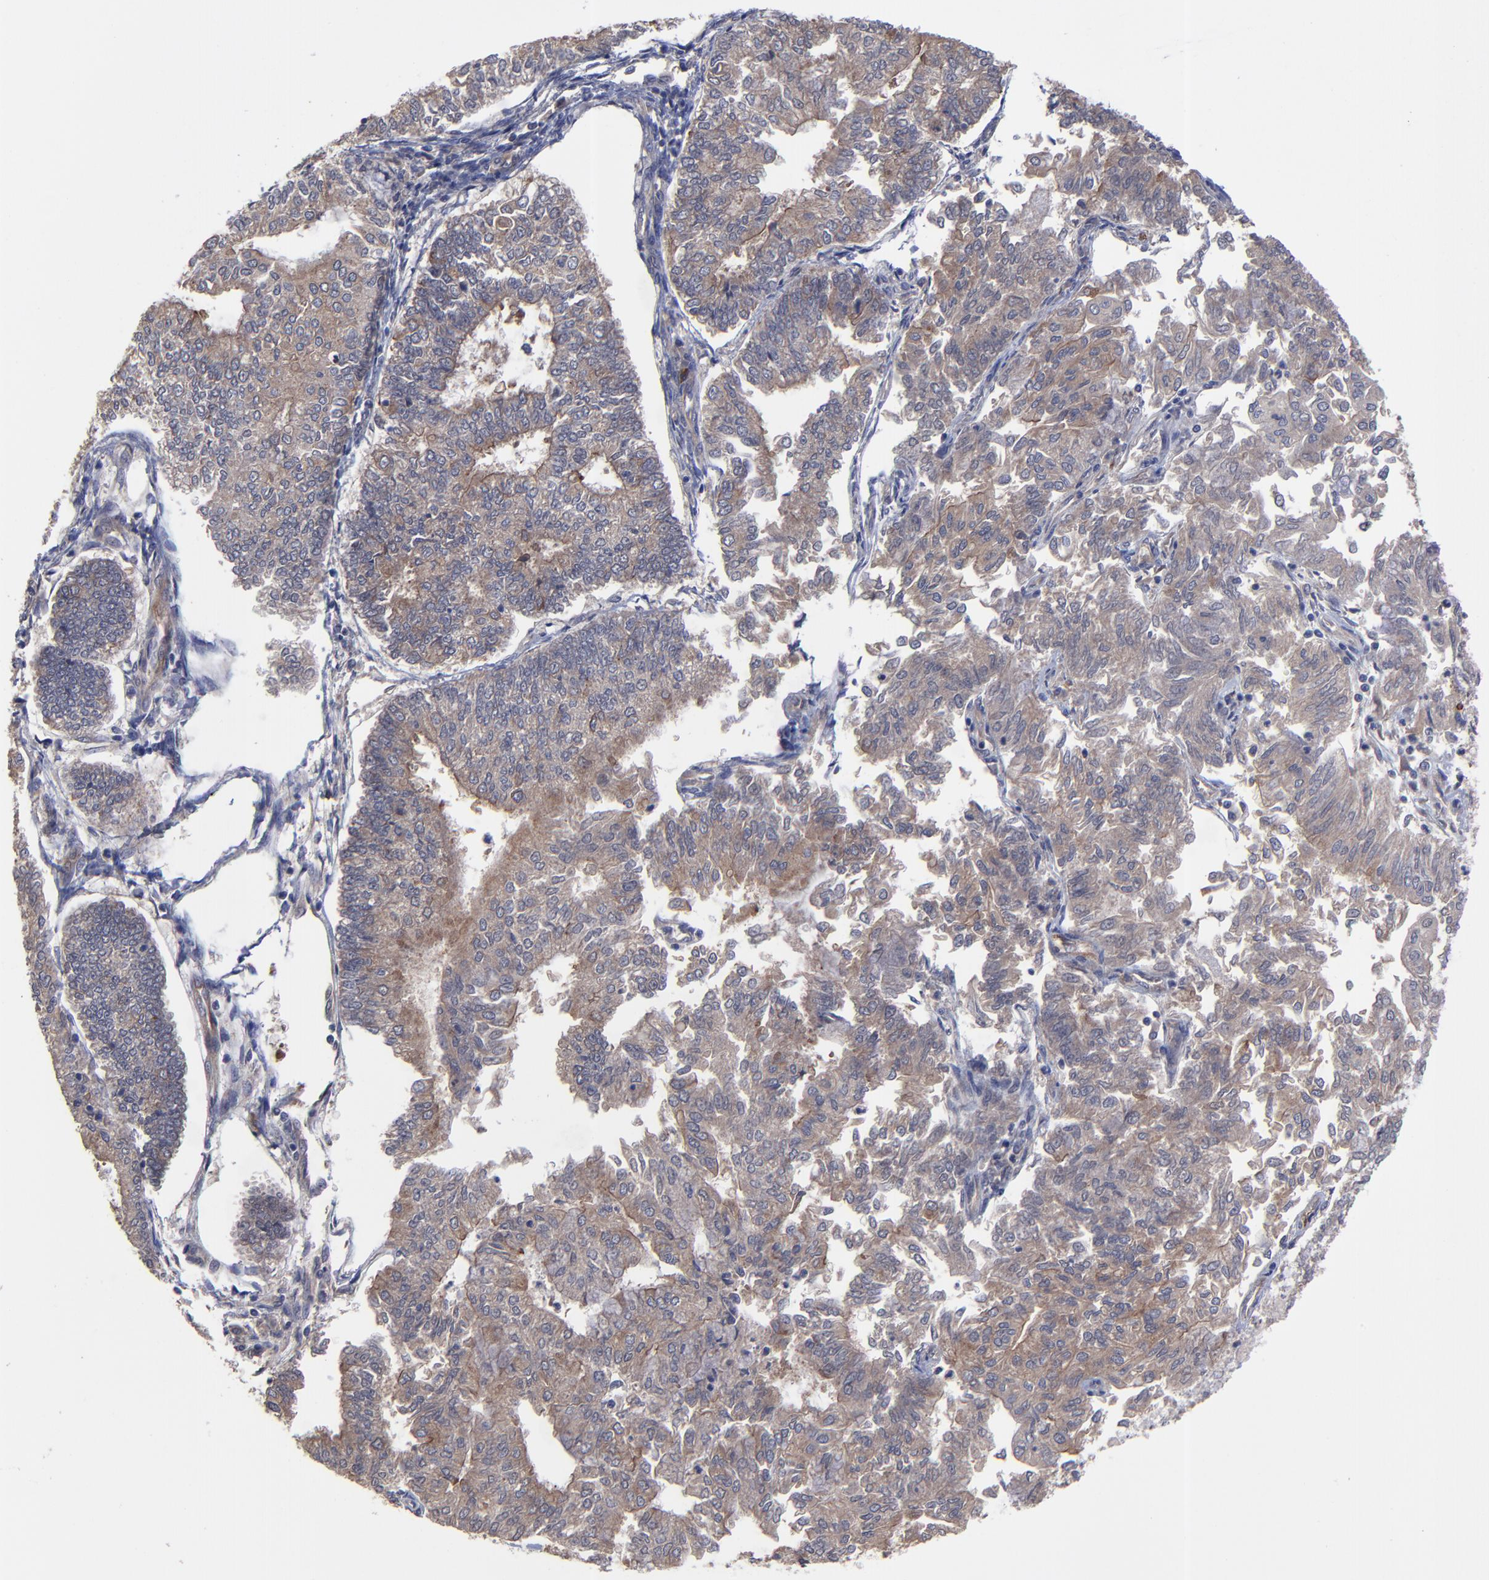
{"staining": {"intensity": "moderate", "quantity": ">75%", "location": "cytoplasmic/membranous"}, "tissue": "endometrial cancer", "cell_type": "Tumor cells", "image_type": "cancer", "snomed": [{"axis": "morphology", "description": "Adenocarcinoma, NOS"}, {"axis": "topography", "description": "Endometrium"}], "caption": "Immunohistochemistry (IHC) of endometrial cancer (adenocarcinoma) displays medium levels of moderate cytoplasmic/membranous staining in approximately >75% of tumor cells.", "gene": "ZNF780B", "patient": {"sex": "female", "age": 59}}